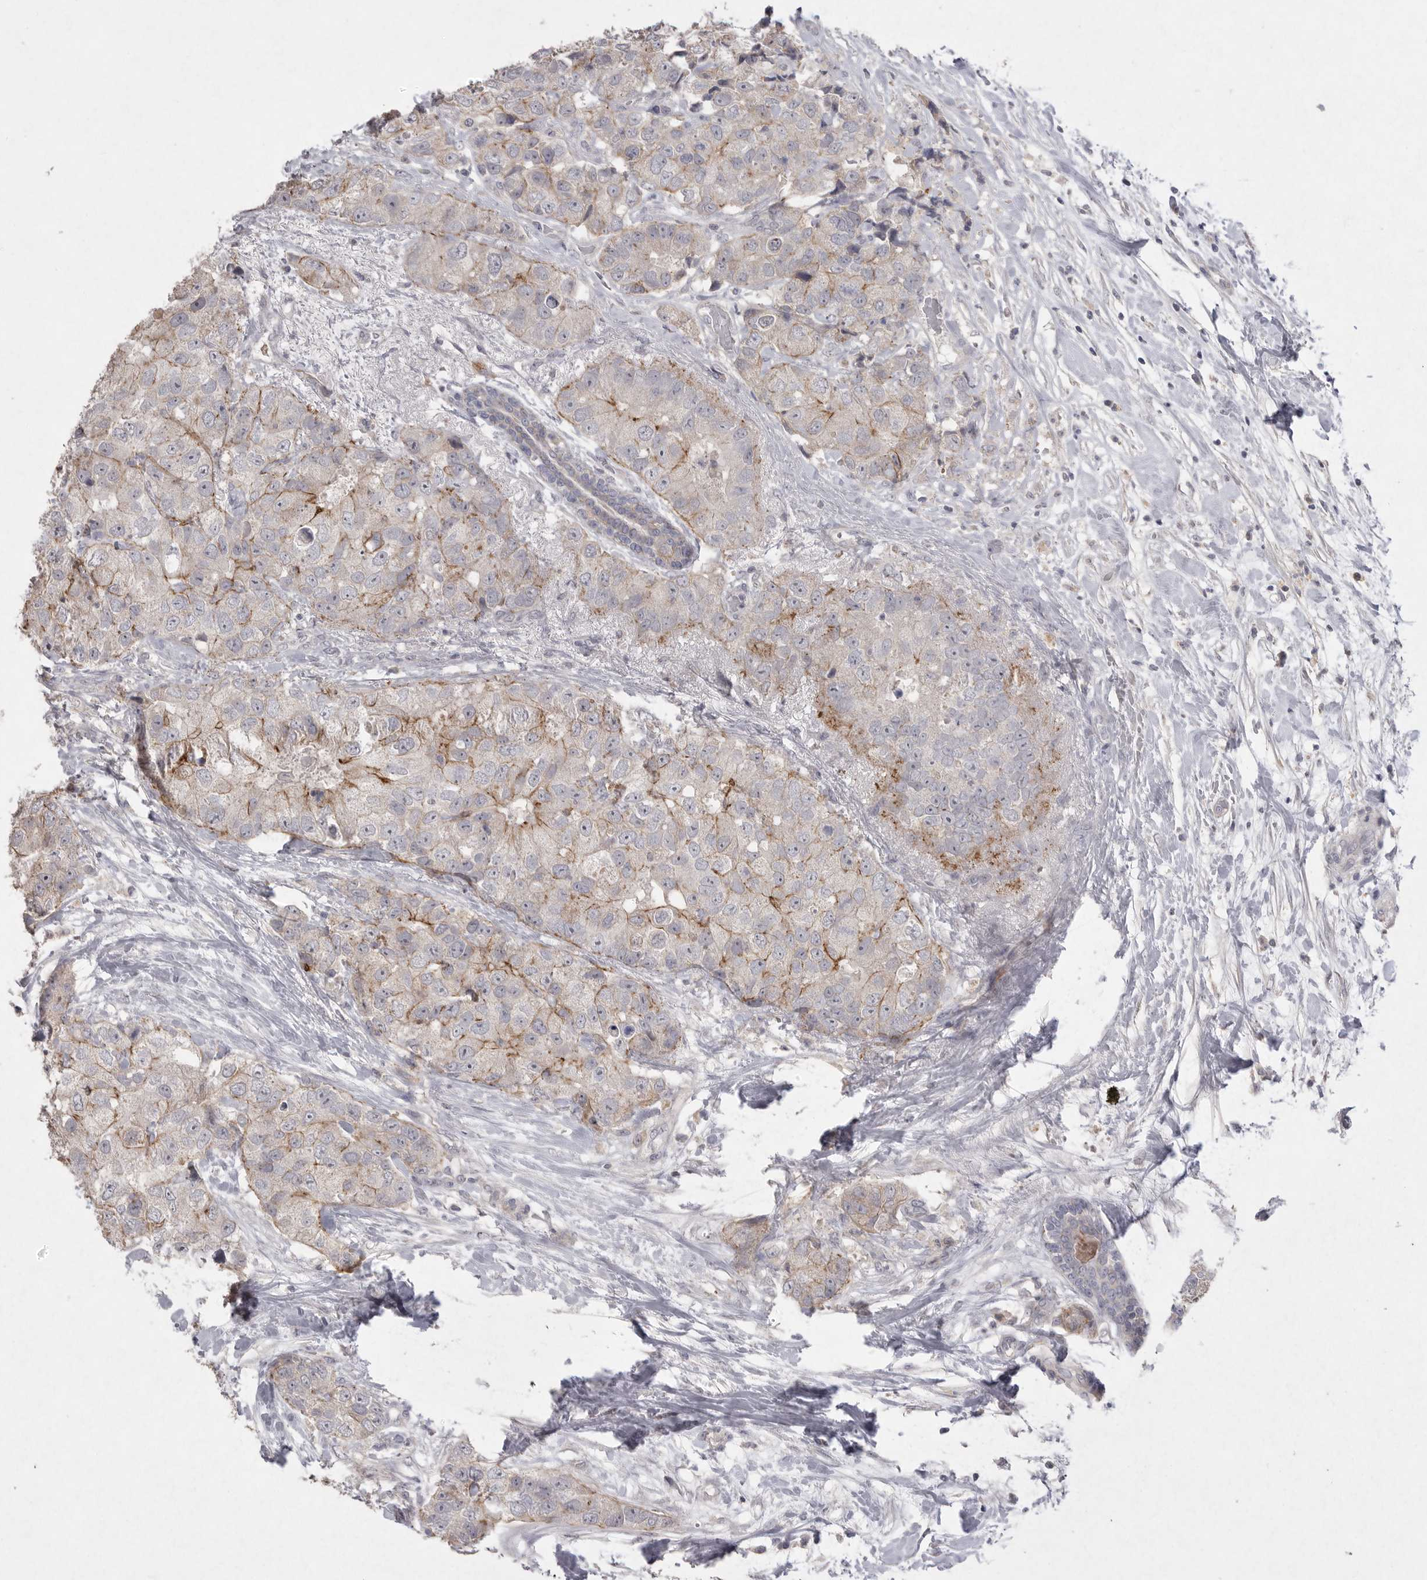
{"staining": {"intensity": "moderate", "quantity": "<25%", "location": "cytoplasmic/membranous"}, "tissue": "breast cancer", "cell_type": "Tumor cells", "image_type": "cancer", "snomed": [{"axis": "morphology", "description": "Duct carcinoma"}, {"axis": "topography", "description": "Breast"}], "caption": "Immunohistochemical staining of human breast cancer shows moderate cytoplasmic/membranous protein positivity in approximately <25% of tumor cells.", "gene": "VANGL2", "patient": {"sex": "female", "age": 62}}